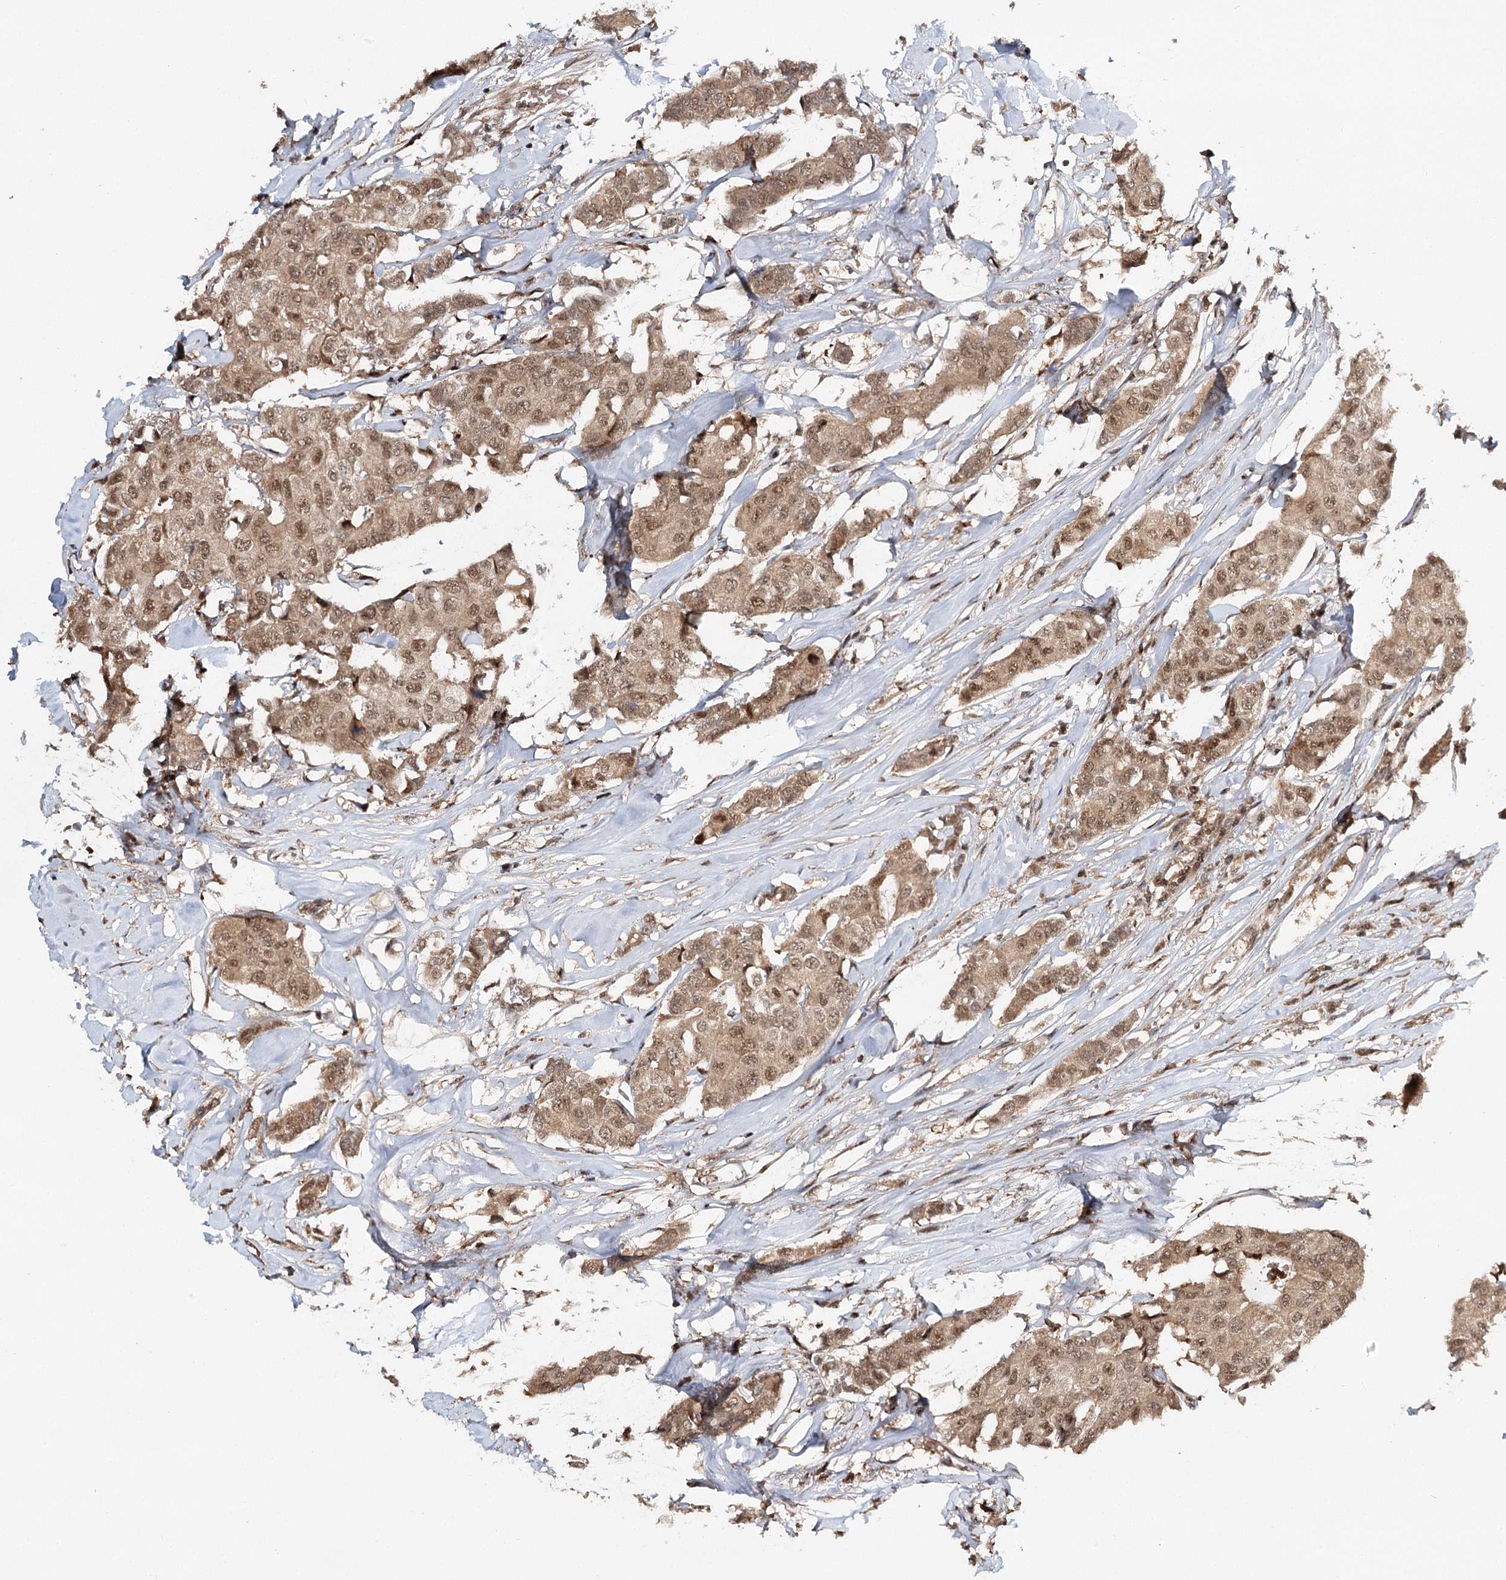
{"staining": {"intensity": "moderate", "quantity": ">75%", "location": "nuclear"}, "tissue": "breast cancer", "cell_type": "Tumor cells", "image_type": "cancer", "snomed": [{"axis": "morphology", "description": "Duct carcinoma"}, {"axis": "topography", "description": "Breast"}], "caption": "A photomicrograph of breast infiltrating ductal carcinoma stained for a protein exhibits moderate nuclear brown staining in tumor cells.", "gene": "N6AMT1", "patient": {"sex": "female", "age": 80}}